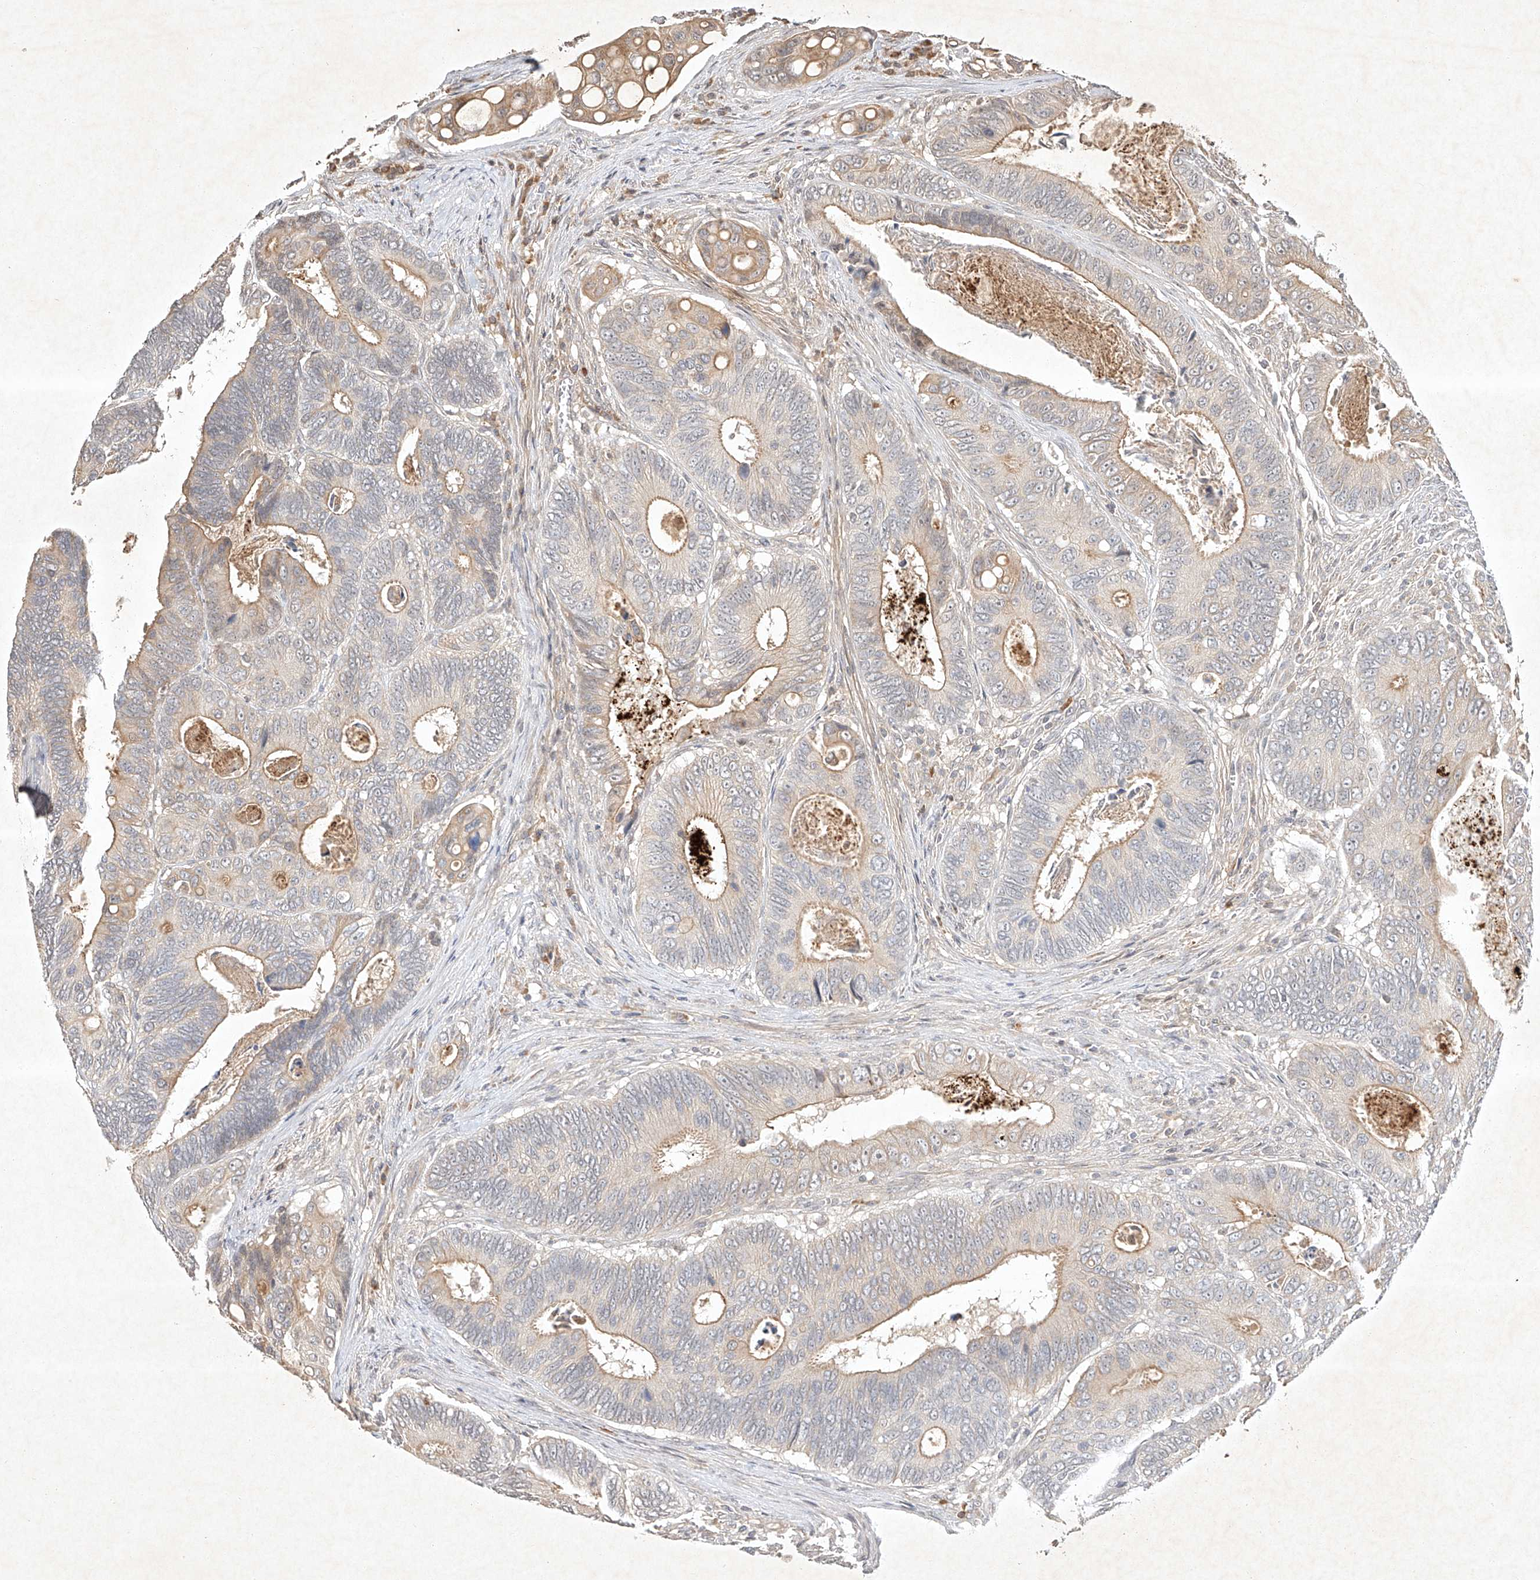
{"staining": {"intensity": "weak", "quantity": "25%-75%", "location": "cytoplasmic/membranous"}, "tissue": "colorectal cancer", "cell_type": "Tumor cells", "image_type": "cancer", "snomed": [{"axis": "morphology", "description": "Inflammation, NOS"}, {"axis": "morphology", "description": "Adenocarcinoma, NOS"}, {"axis": "topography", "description": "Colon"}], "caption": "Colorectal cancer (adenocarcinoma) was stained to show a protein in brown. There is low levels of weak cytoplasmic/membranous positivity in approximately 25%-75% of tumor cells.", "gene": "BTRC", "patient": {"sex": "male", "age": 72}}